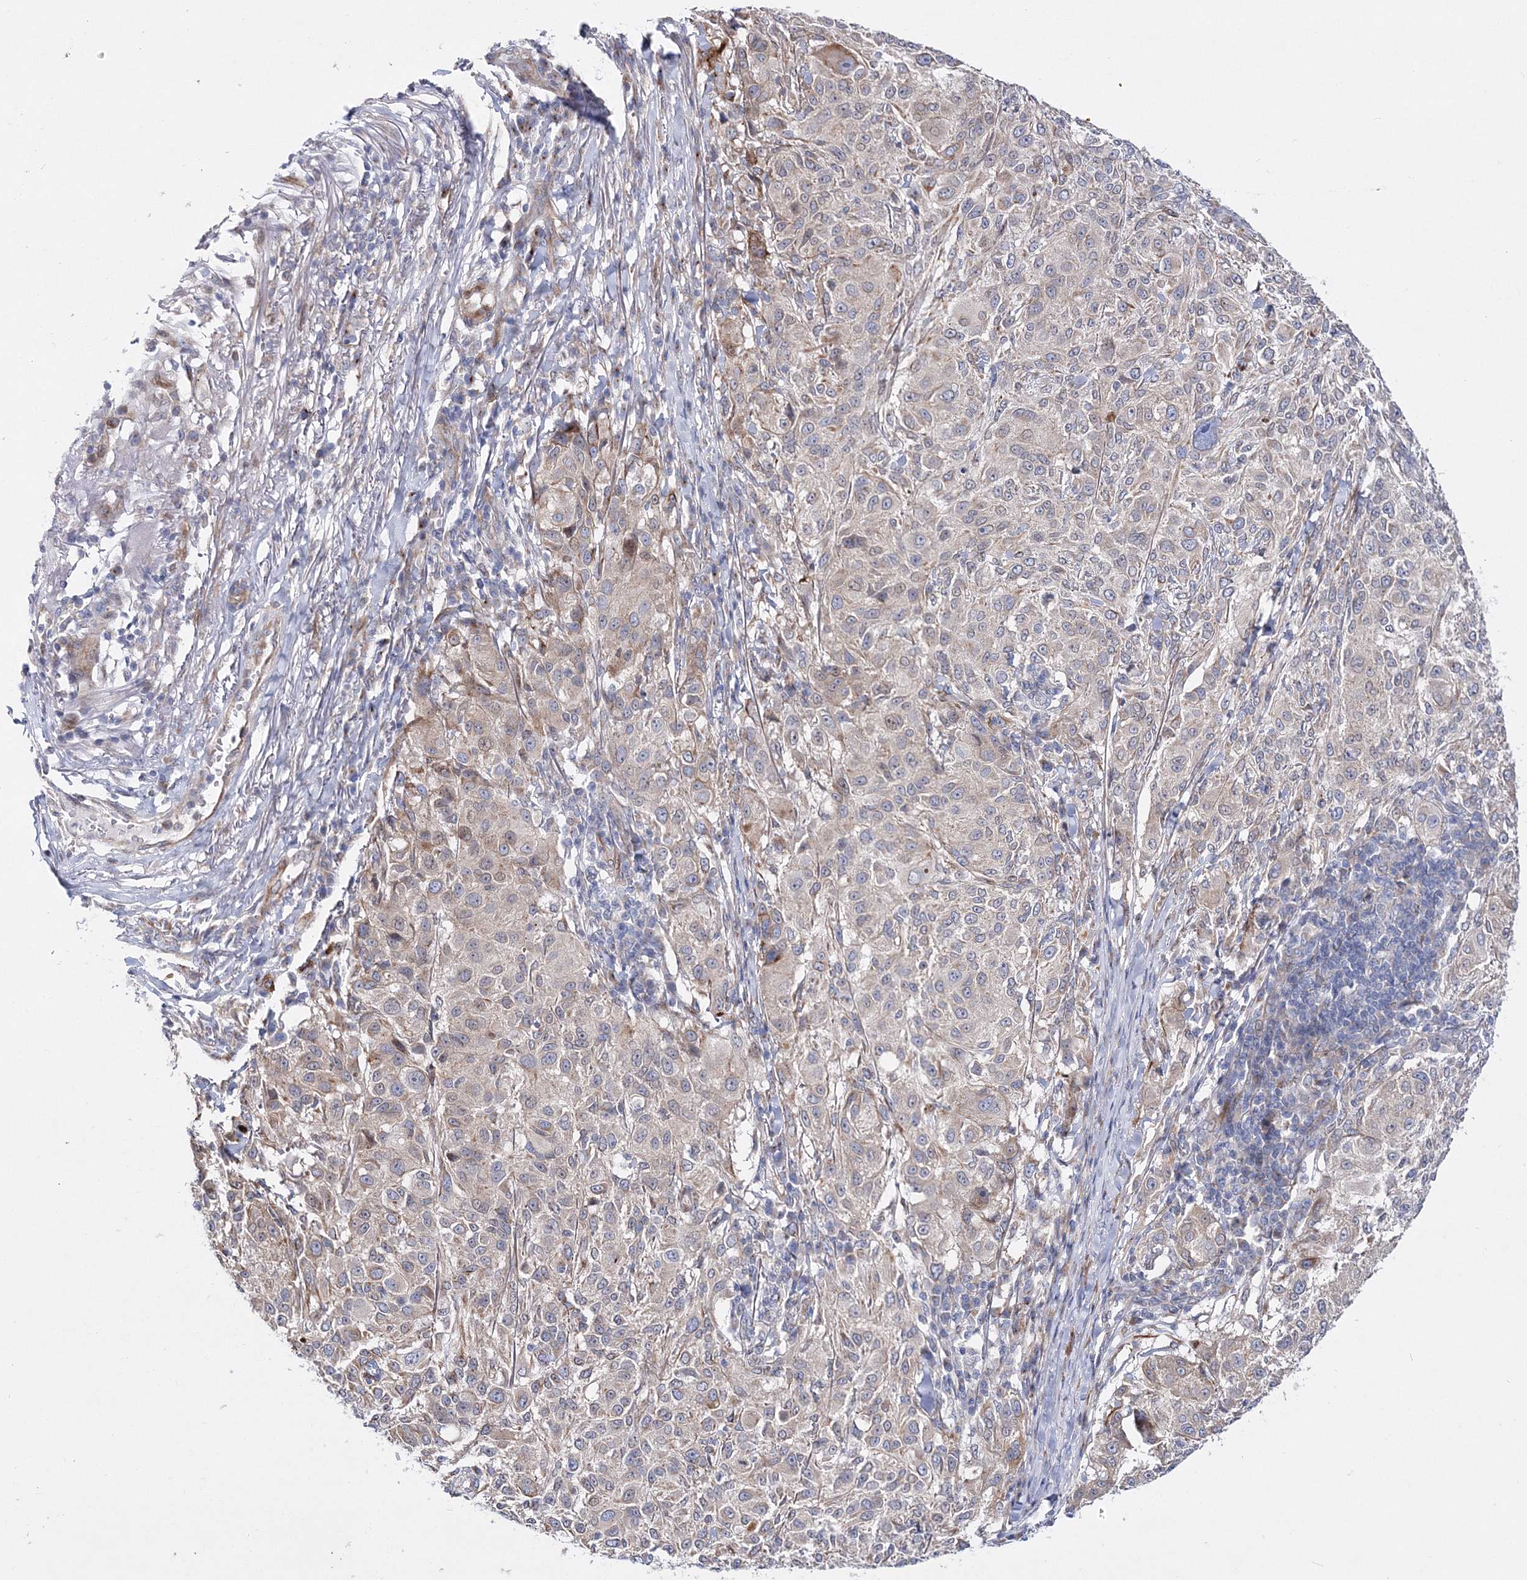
{"staining": {"intensity": "negative", "quantity": "none", "location": "none"}, "tissue": "melanoma", "cell_type": "Tumor cells", "image_type": "cancer", "snomed": [{"axis": "morphology", "description": "Necrosis, NOS"}, {"axis": "morphology", "description": "Malignant melanoma, NOS"}, {"axis": "topography", "description": "Skin"}], "caption": "A histopathology image of human melanoma is negative for staining in tumor cells. Nuclei are stained in blue.", "gene": "ARHGAP32", "patient": {"sex": "female", "age": 87}}